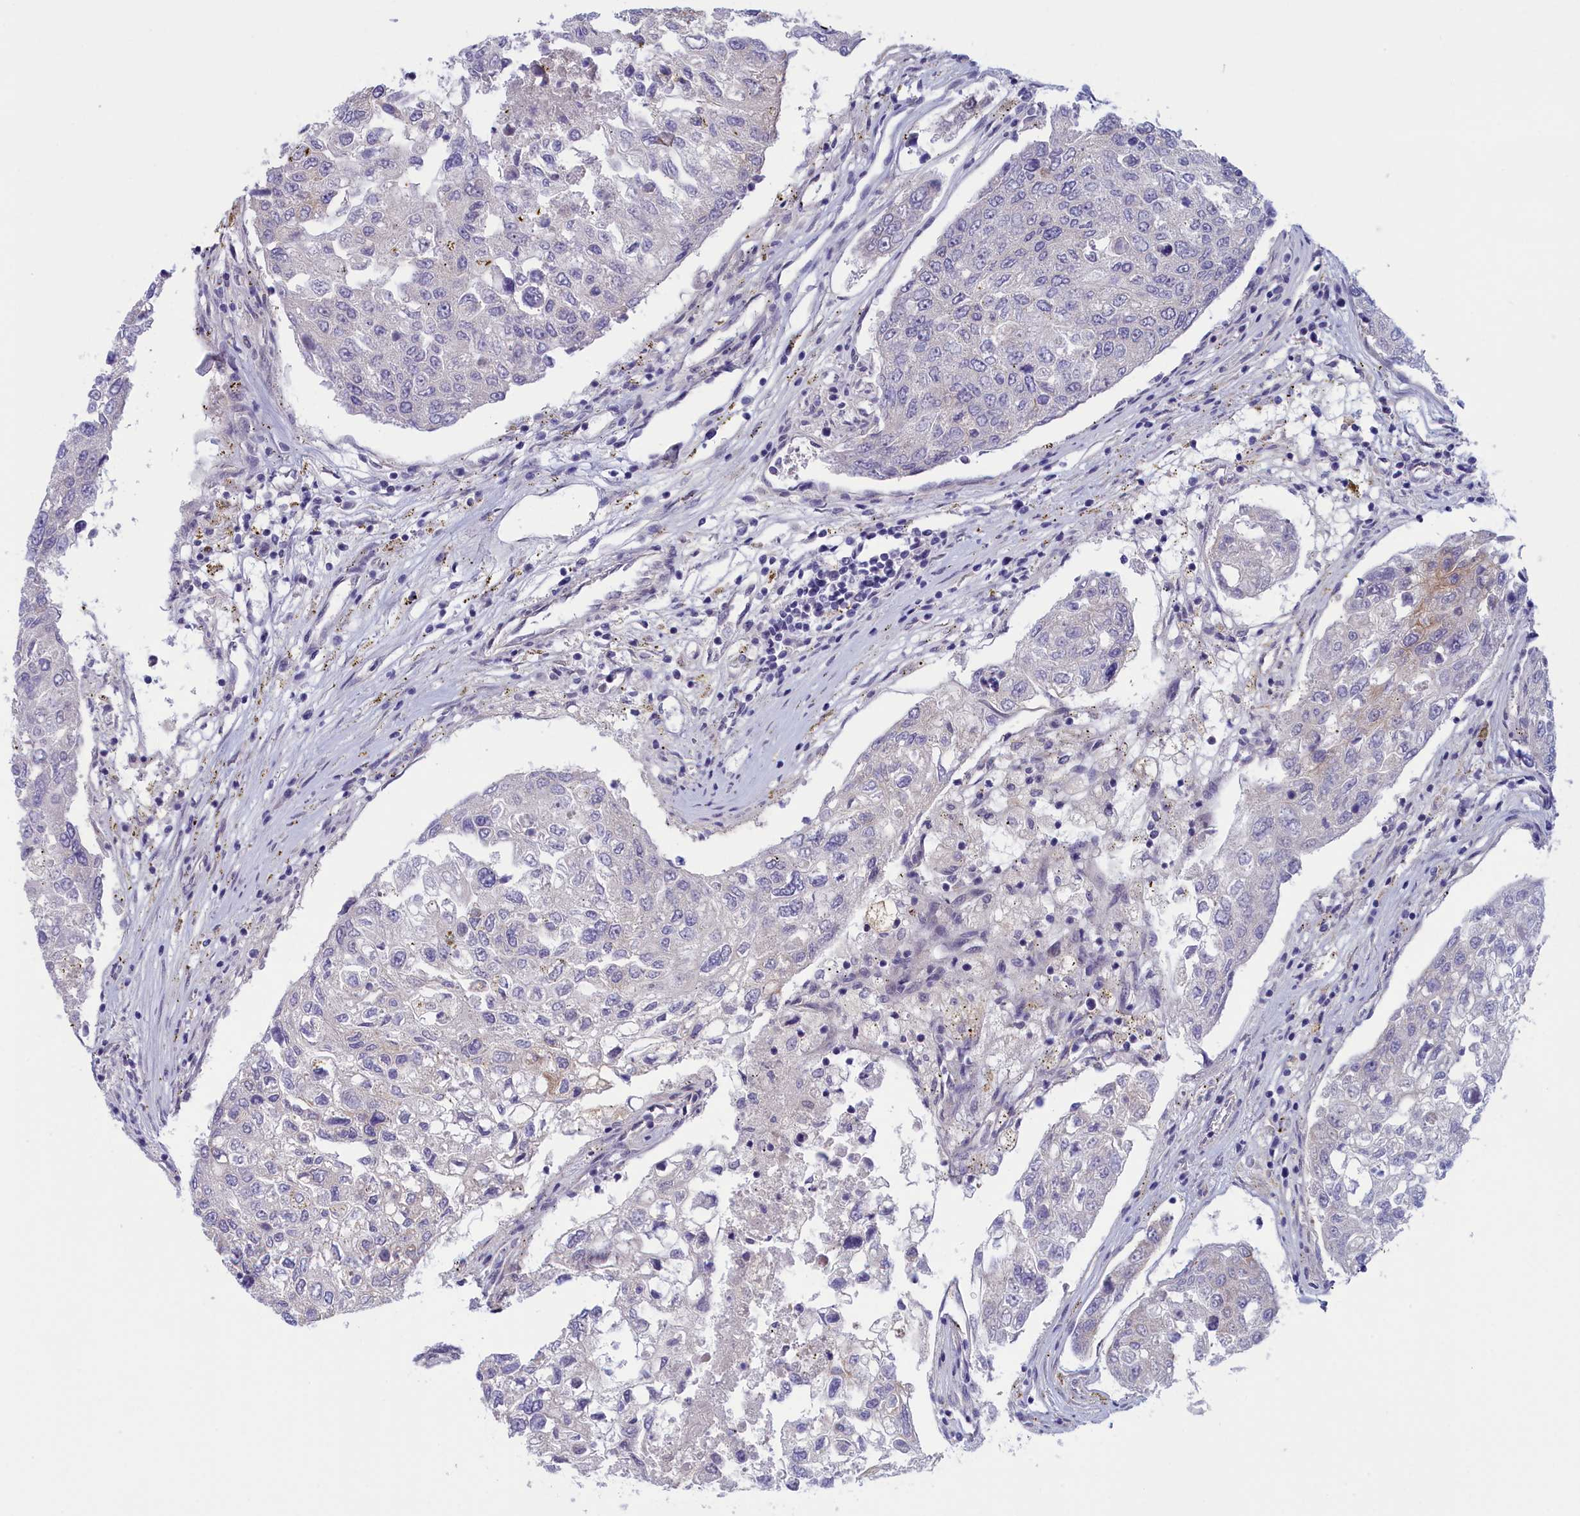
{"staining": {"intensity": "negative", "quantity": "none", "location": "none"}, "tissue": "urothelial cancer", "cell_type": "Tumor cells", "image_type": "cancer", "snomed": [{"axis": "morphology", "description": "Urothelial carcinoma, High grade"}, {"axis": "topography", "description": "Lymph node"}, {"axis": "topography", "description": "Urinary bladder"}], "caption": "This is an IHC image of human urothelial cancer. There is no staining in tumor cells.", "gene": "IGFALS", "patient": {"sex": "male", "age": 51}}